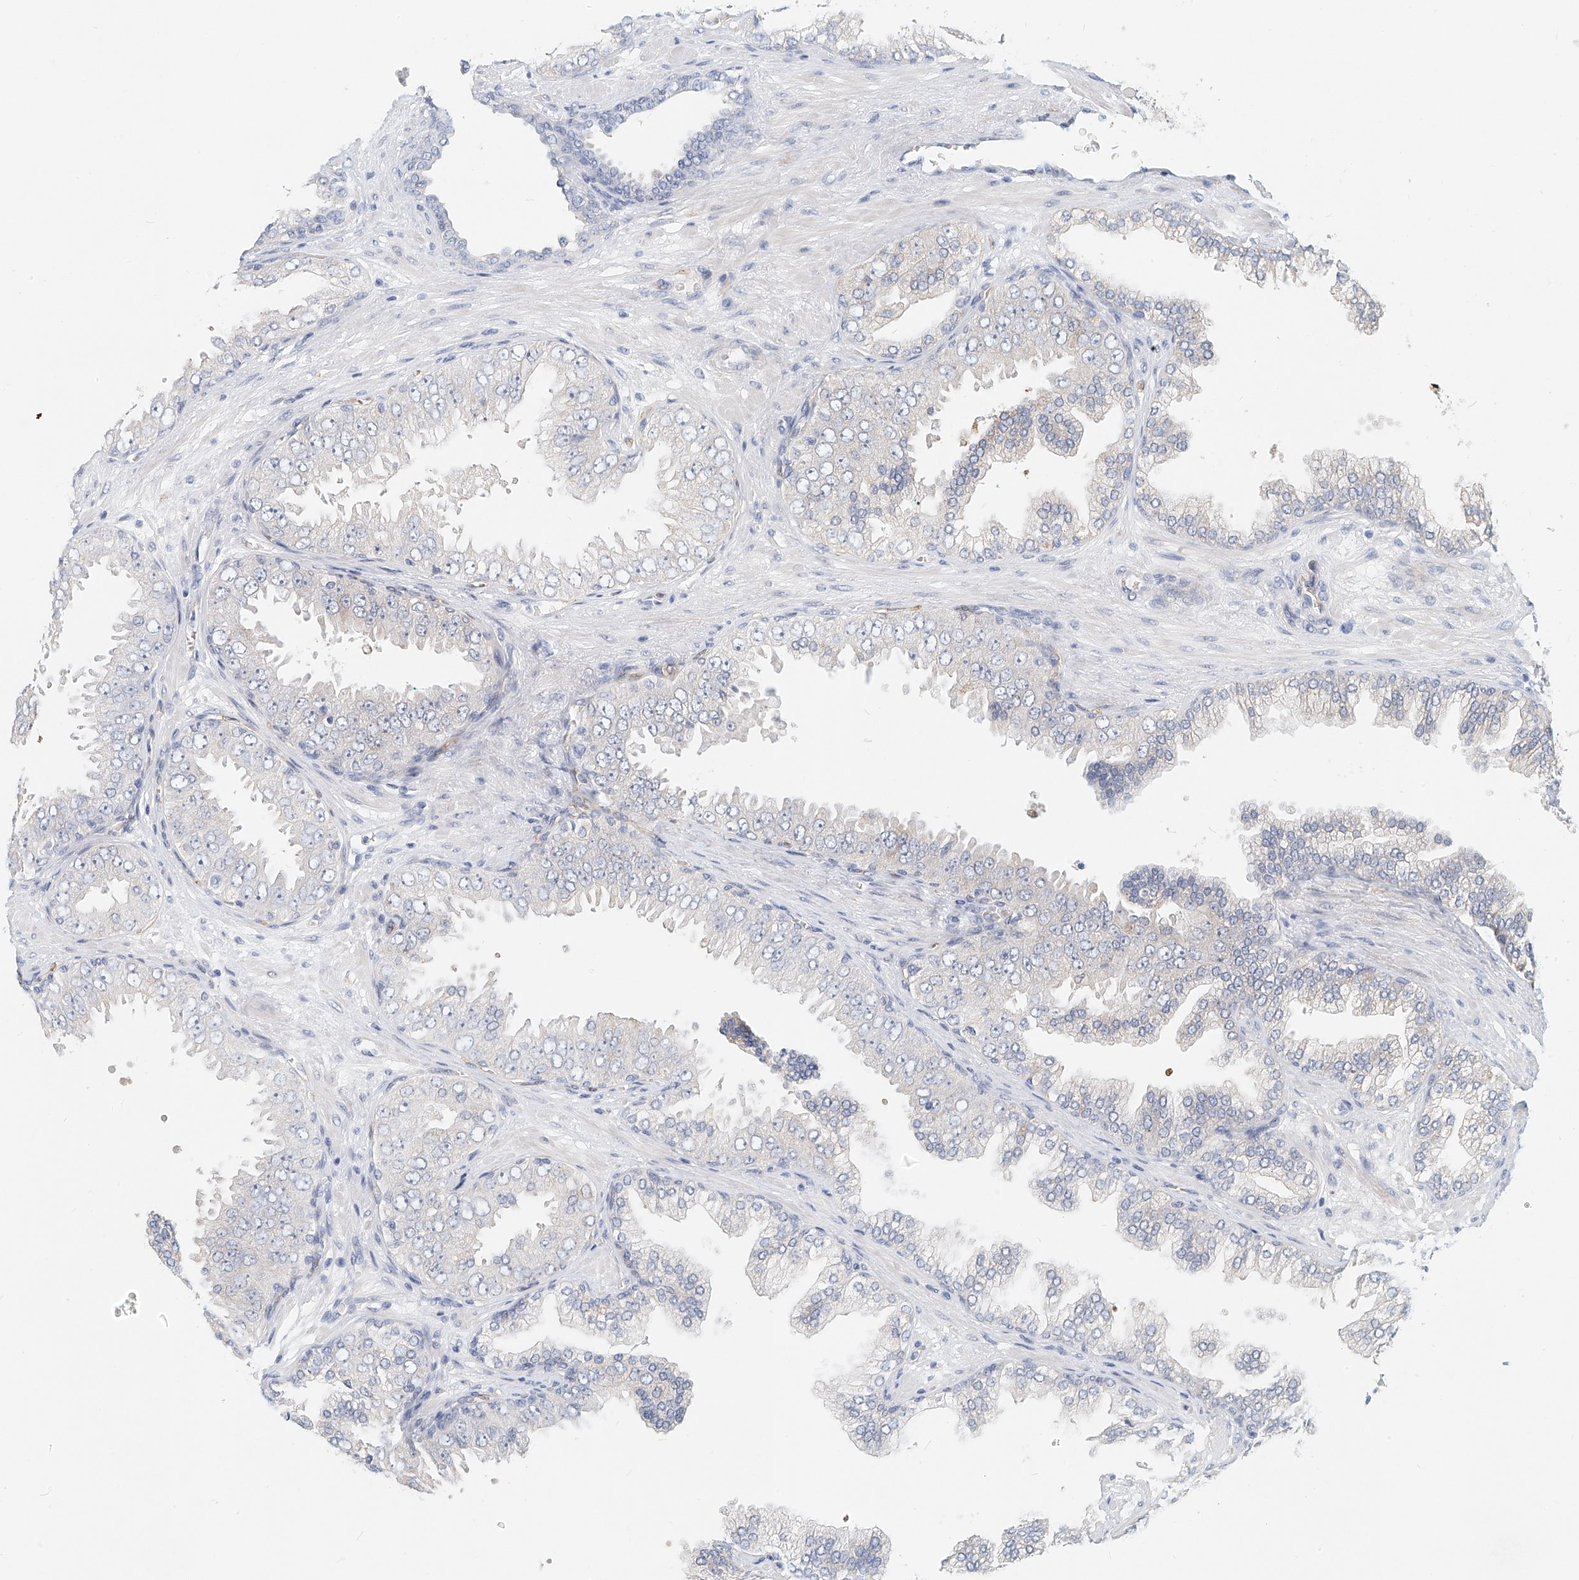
{"staining": {"intensity": "negative", "quantity": "none", "location": "none"}, "tissue": "prostate cancer", "cell_type": "Tumor cells", "image_type": "cancer", "snomed": [{"axis": "morphology", "description": "Adenocarcinoma, High grade"}, {"axis": "topography", "description": "Prostate"}], "caption": "Immunohistochemistry (IHC) of human adenocarcinoma (high-grade) (prostate) demonstrates no positivity in tumor cells. (DAB IHC with hematoxylin counter stain).", "gene": "ARHGAP28", "patient": {"sex": "male", "age": 58}}